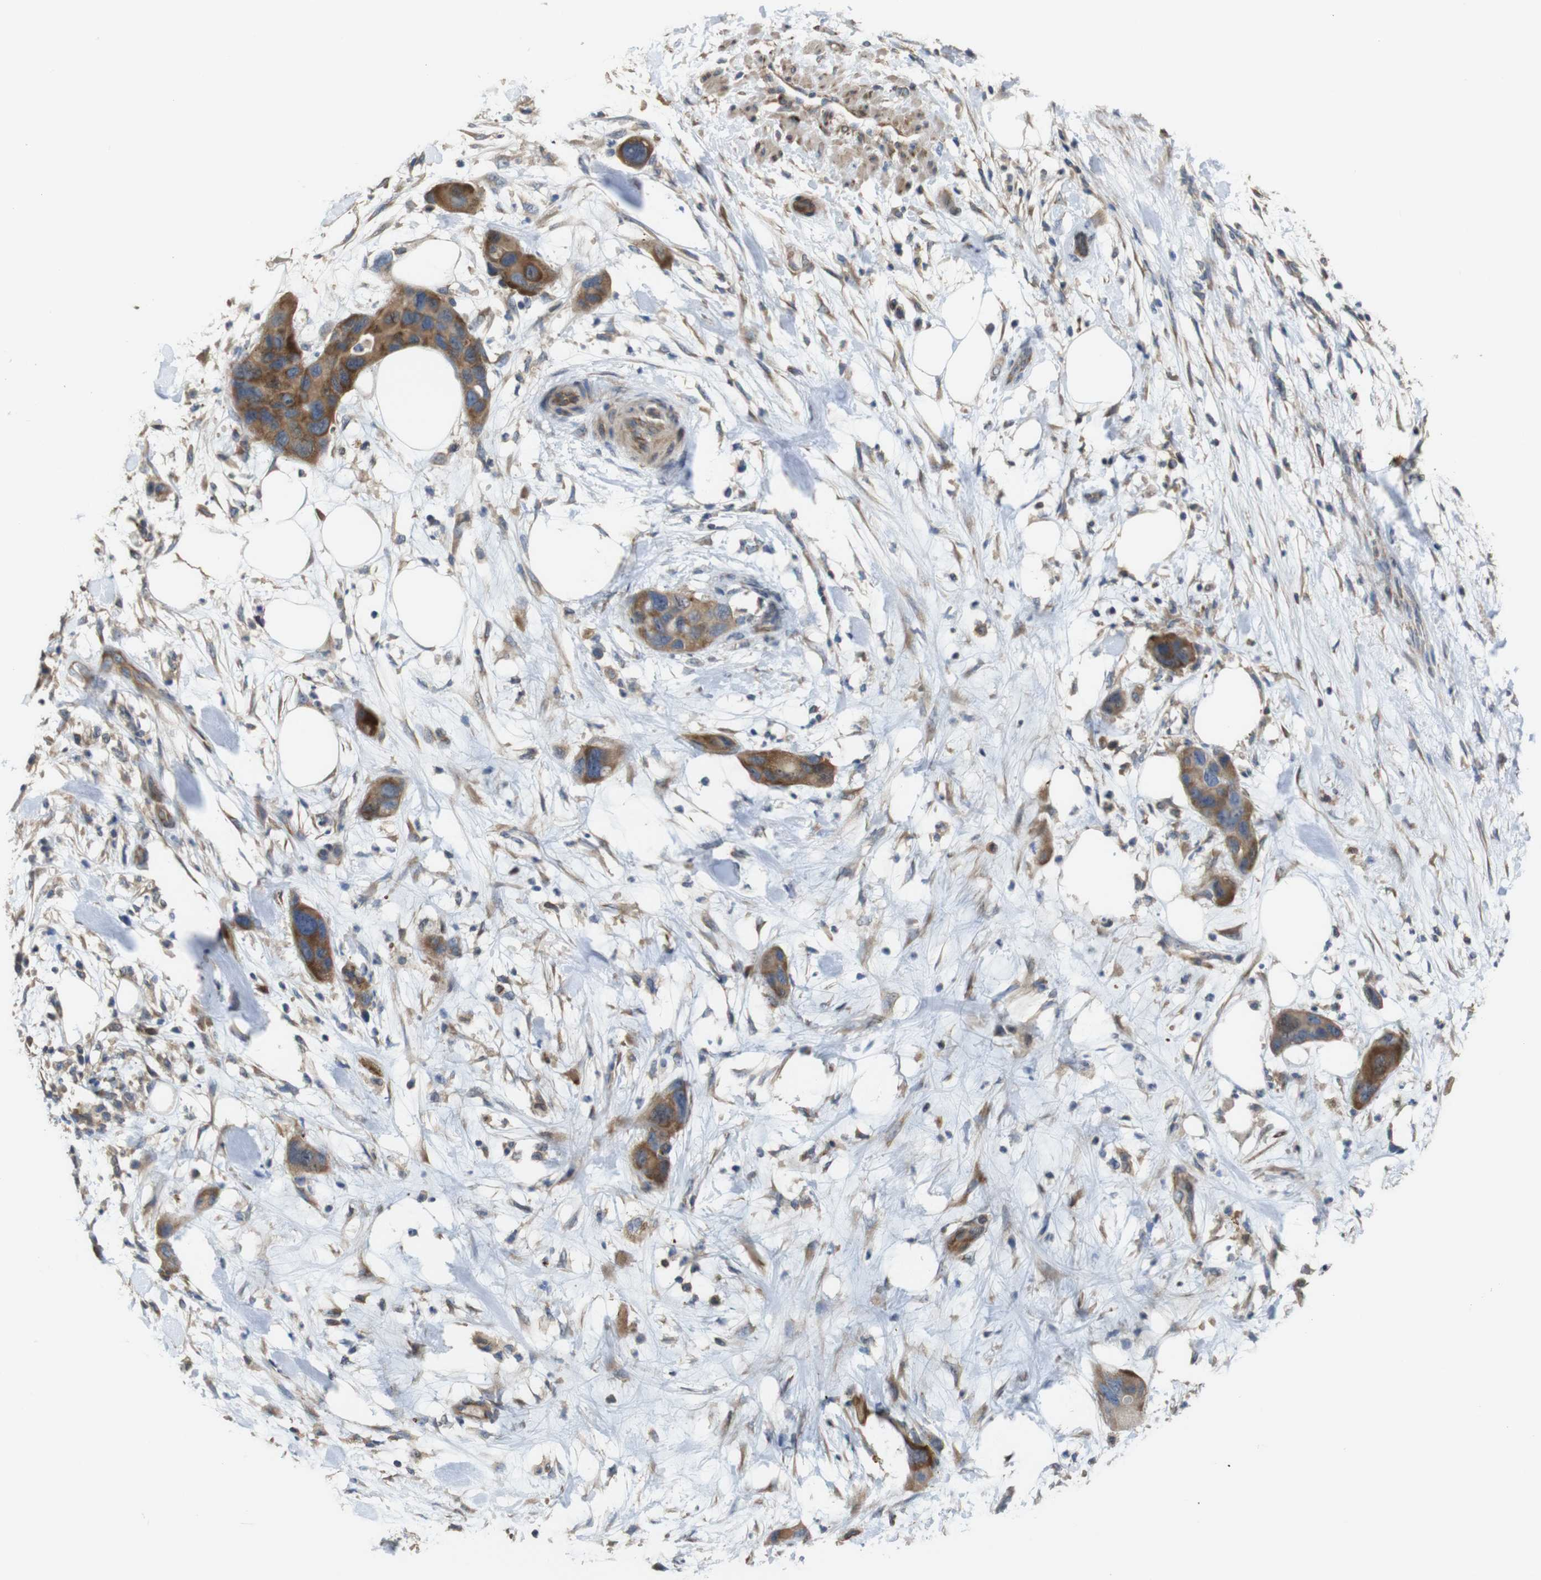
{"staining": {"intensity": "moderate", "quantity": ">75%", "location": "cytoplasmic/membranous"}, "tissue": "pancreatic cancer", "cell_type": "Tumor cells", "image_type": "cancer", "snomed": [{"axis": "morphology", "description": "Adenocarcinoma, NOS"}, {"axis": "topography", "description": "Pancreas"}], "caption": "This histopathology image displays IHC staining of human pancreatic cancer (adenocarcinoma), with medium moderate cytoplasmic/membranous expression in about >75% of tumor cells.", "gene": "PCOLCE2", "patient": {"sex": "female", "age": 71}}